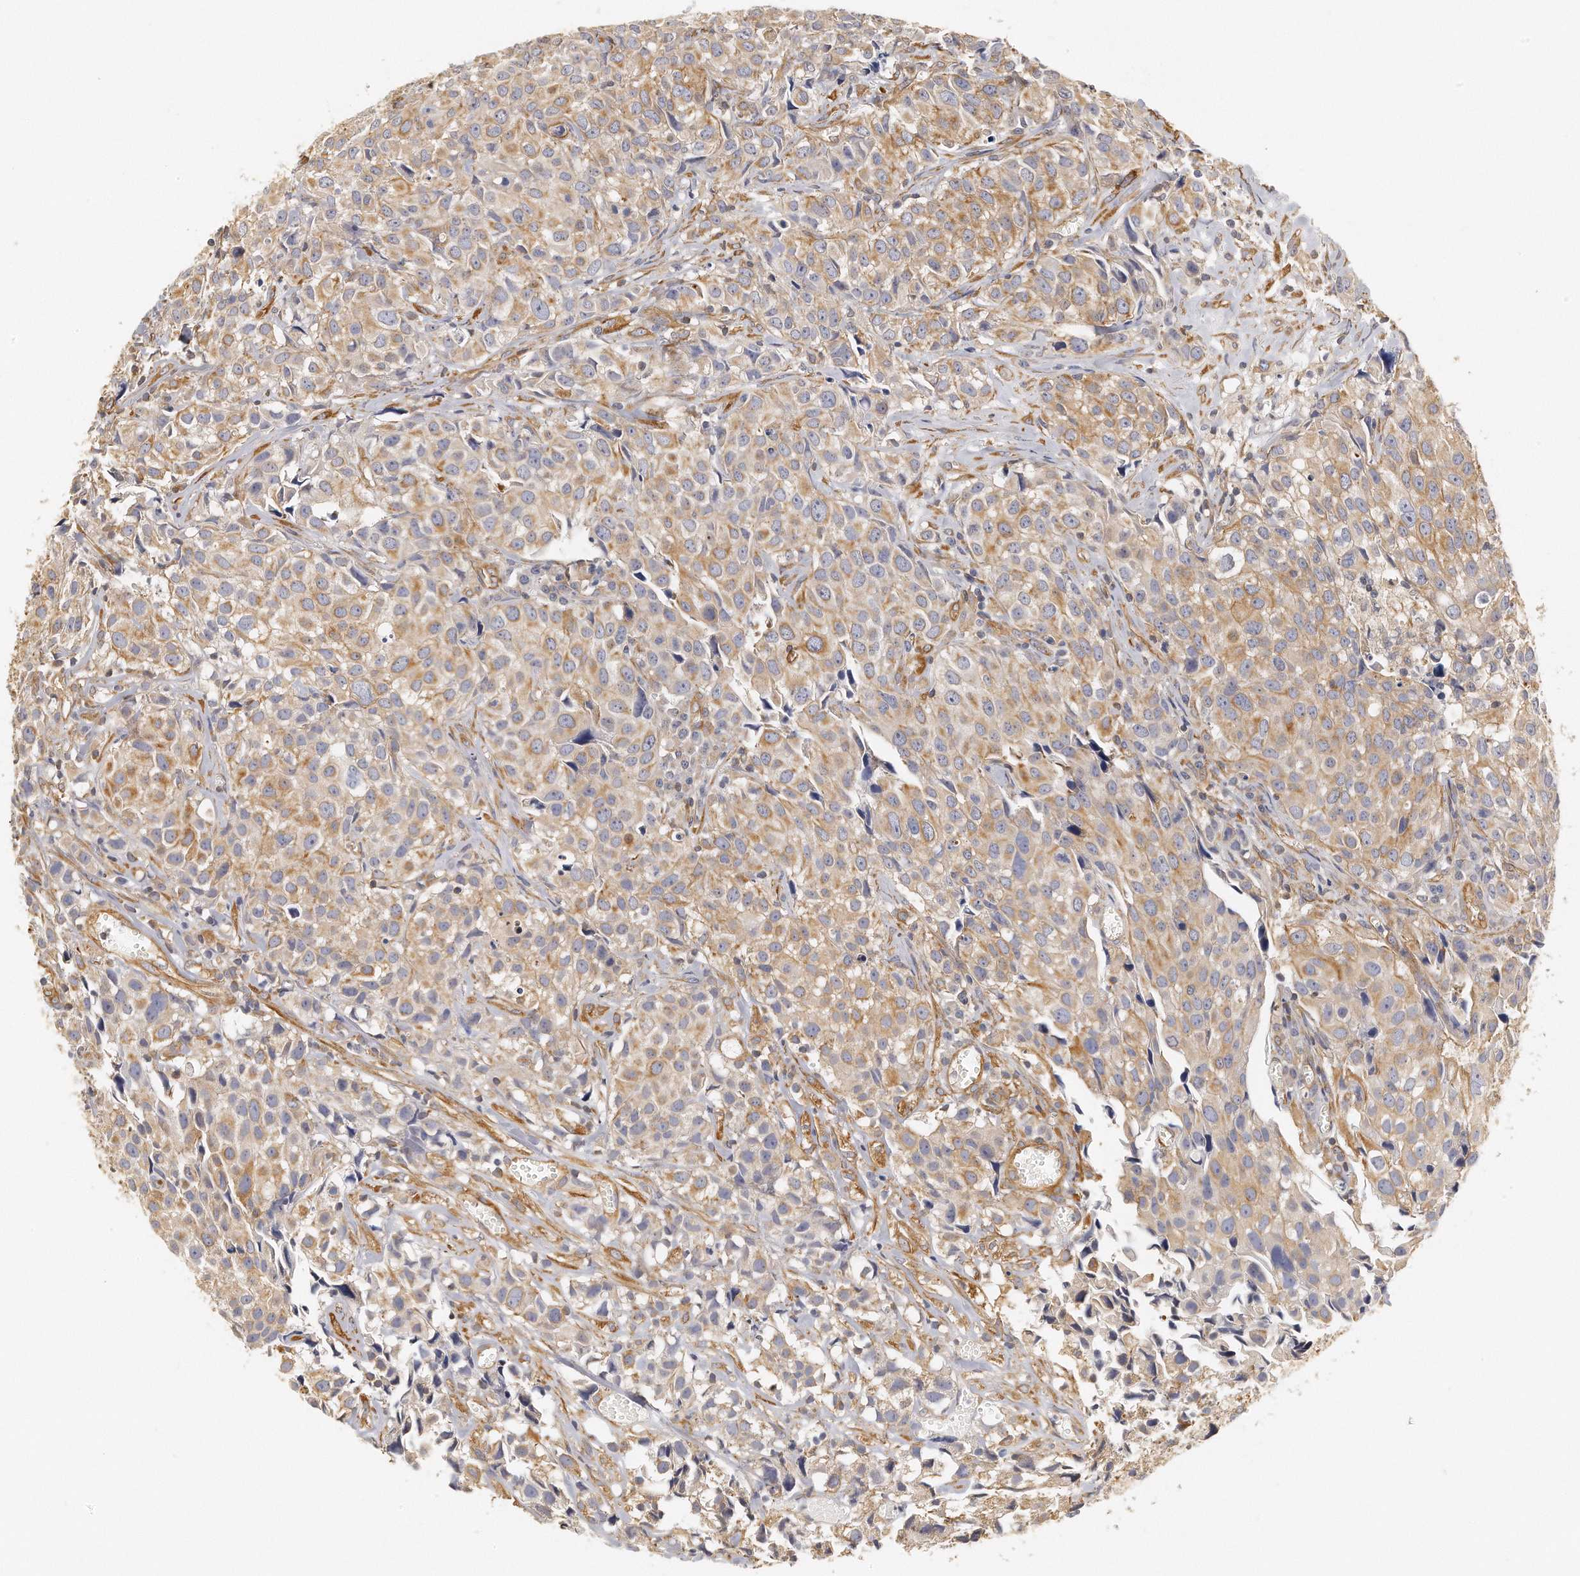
{"staining": {"intensity": "moderate", "quantity": "25%-75%", "location": "cytoplasmic/membranous"}, "tissue": "urothelial cancer", "cell_type": "Tumor cells", "image_type": "cancer", "snomed": [{"axis": "morphology", "description": "Urothelial carcinoma, High grade"}, {"axis": "topography", "description": "Urinary bladder"}], "caption": "Immunohistochemistry (IHC) image of neoplastic tissue: high-grade urothelial carcinoma stained using immunohistochemistry exhibits medium levels of moderate protein expression localized specifically in the cytoplasmic/membranous of tumor cells, appearing as a cytoplasmic/membranous brown color.", "gene": "CHST7", "patient": {"sex": "female", "age": 75}}